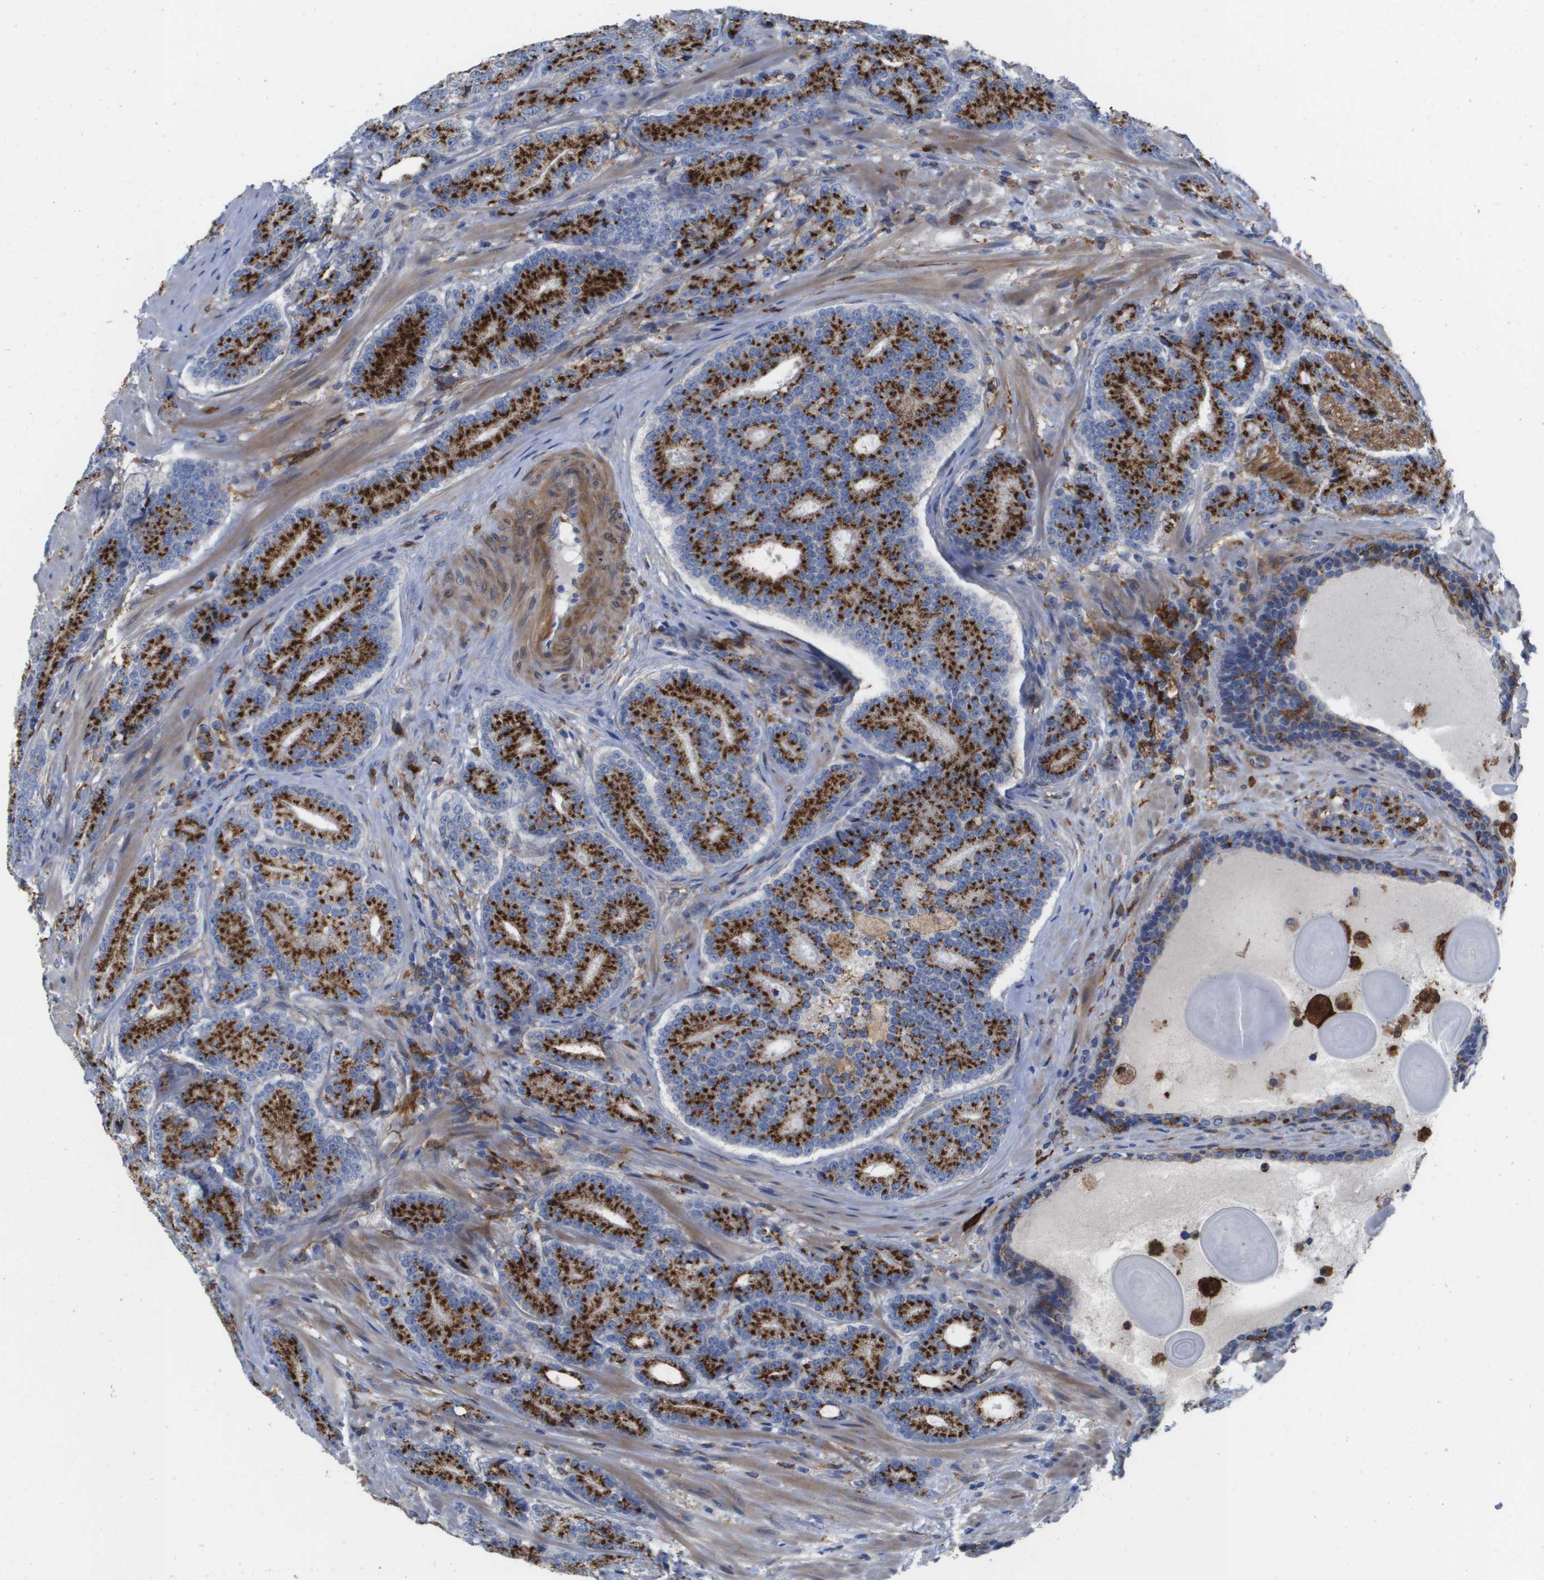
{"staining": {"intensity": "strong", "quantity": ">75%", "location": "cytoplasmic/membranous"}, "tissue": "prostate cancer", "cell_type": "Tumor cells", "image_type": "cancer", "snomed": [{"axis": "morphology", "description": "Adenocarcinoma, High grade"}, {"axis": "topography", "description": "Prostate"}], "caption": "Human prostate cancer stained for a protein (brown) reveals strong cytoplasmic/membranous positive staining in about >75% of tumor cells.", "gene": "SLC37A2", "patient": {"sex": "male", "age": 61}}